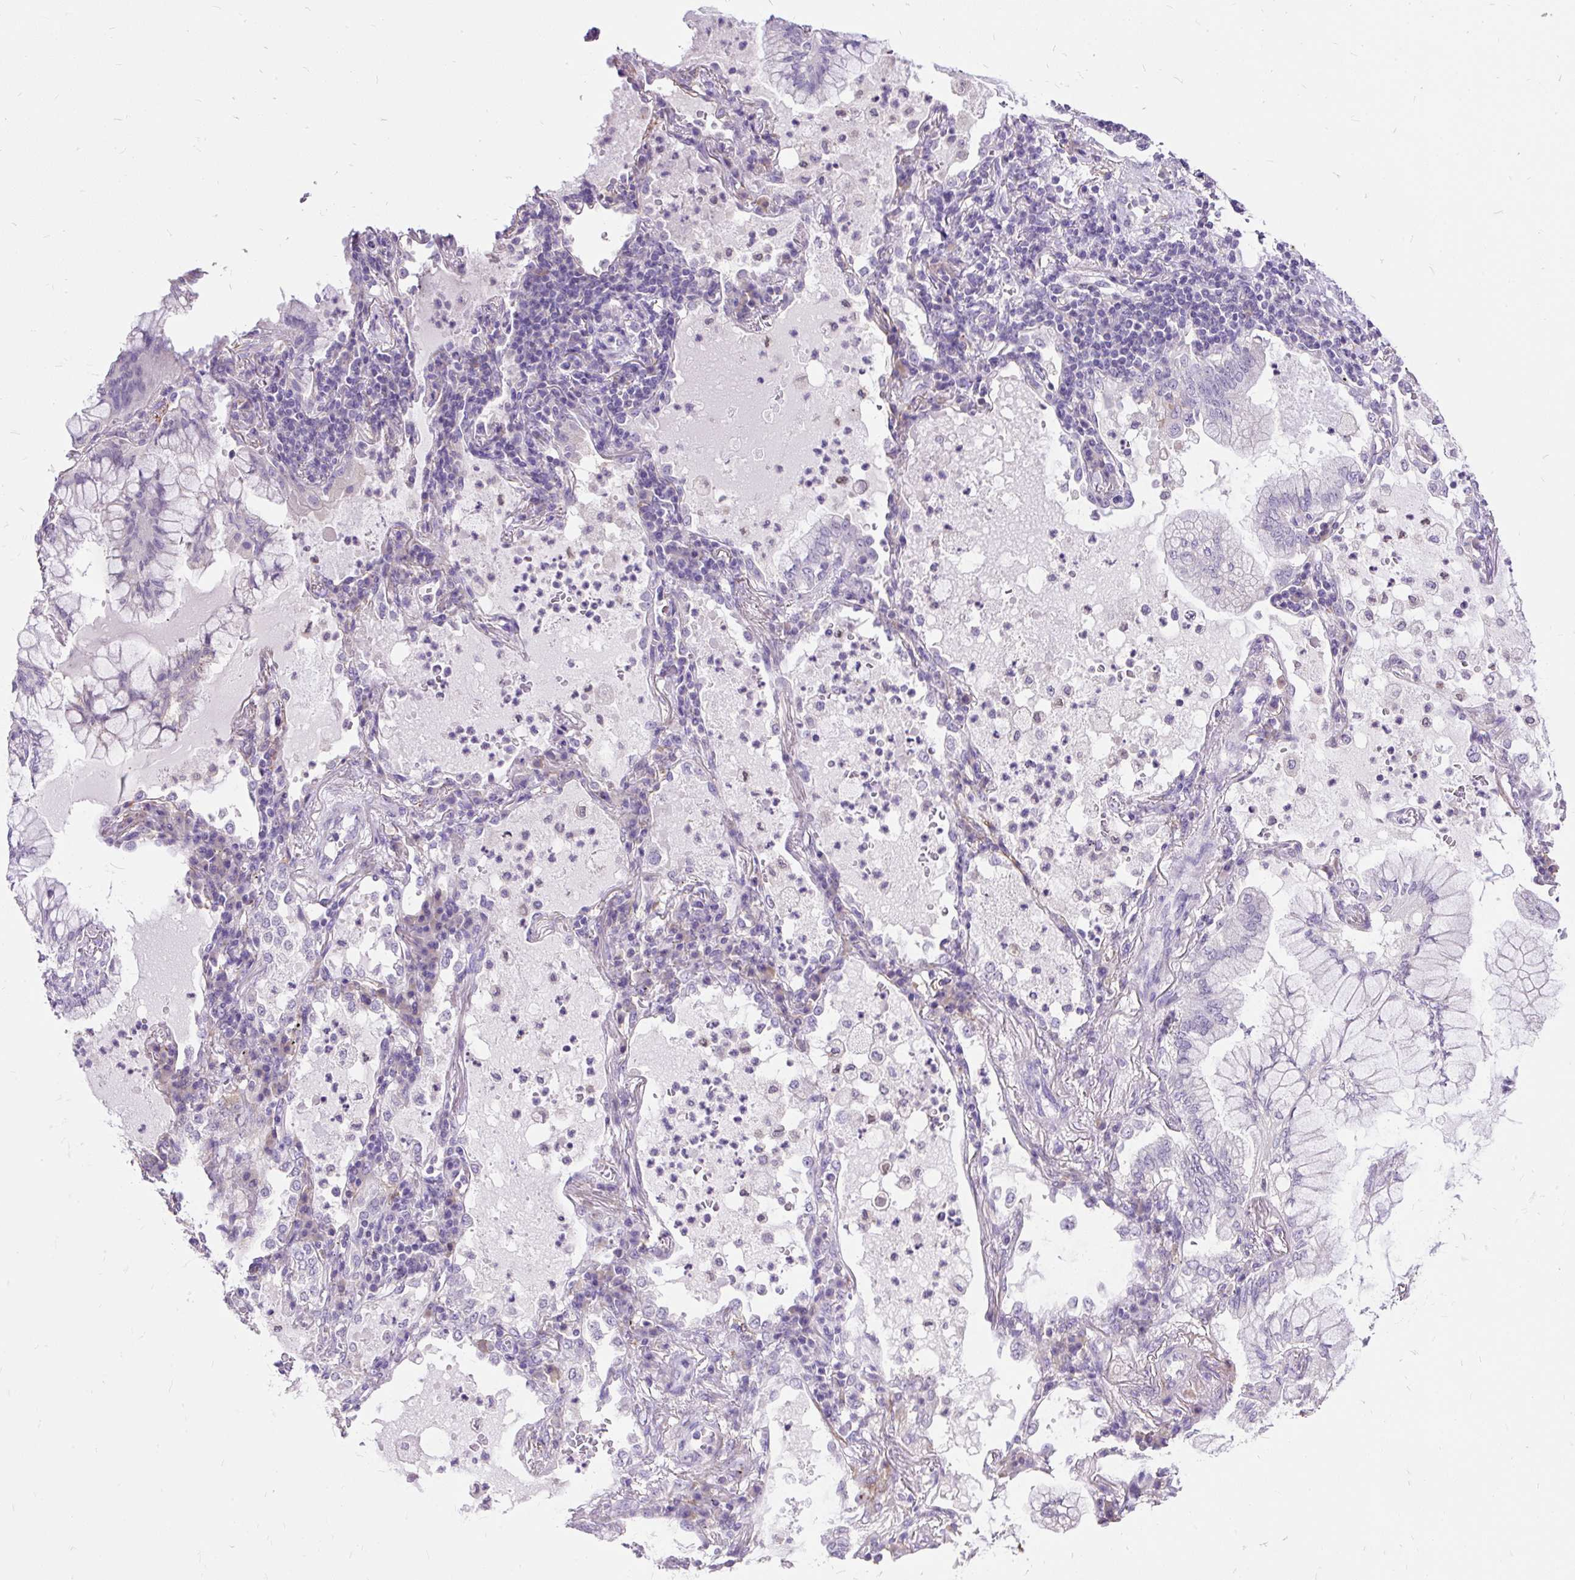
{"staining": {"intensity": "negative", "quantity": "none", "location": "none"}, "tissue": "lung cancer", "cell_type": "Tumor cells", "image_type": "cancer", "snomed": [{"axis": "morphology", "description": "Adenocarcinoma, NOS"}, {"axis": "topography", "description": "Lung"}], "caption": "Micrograph shows no significant protein positivity in tumor cells of lung cancer.", "gene": "GBX1", "patient": {"sex": "female", "age": 70}}